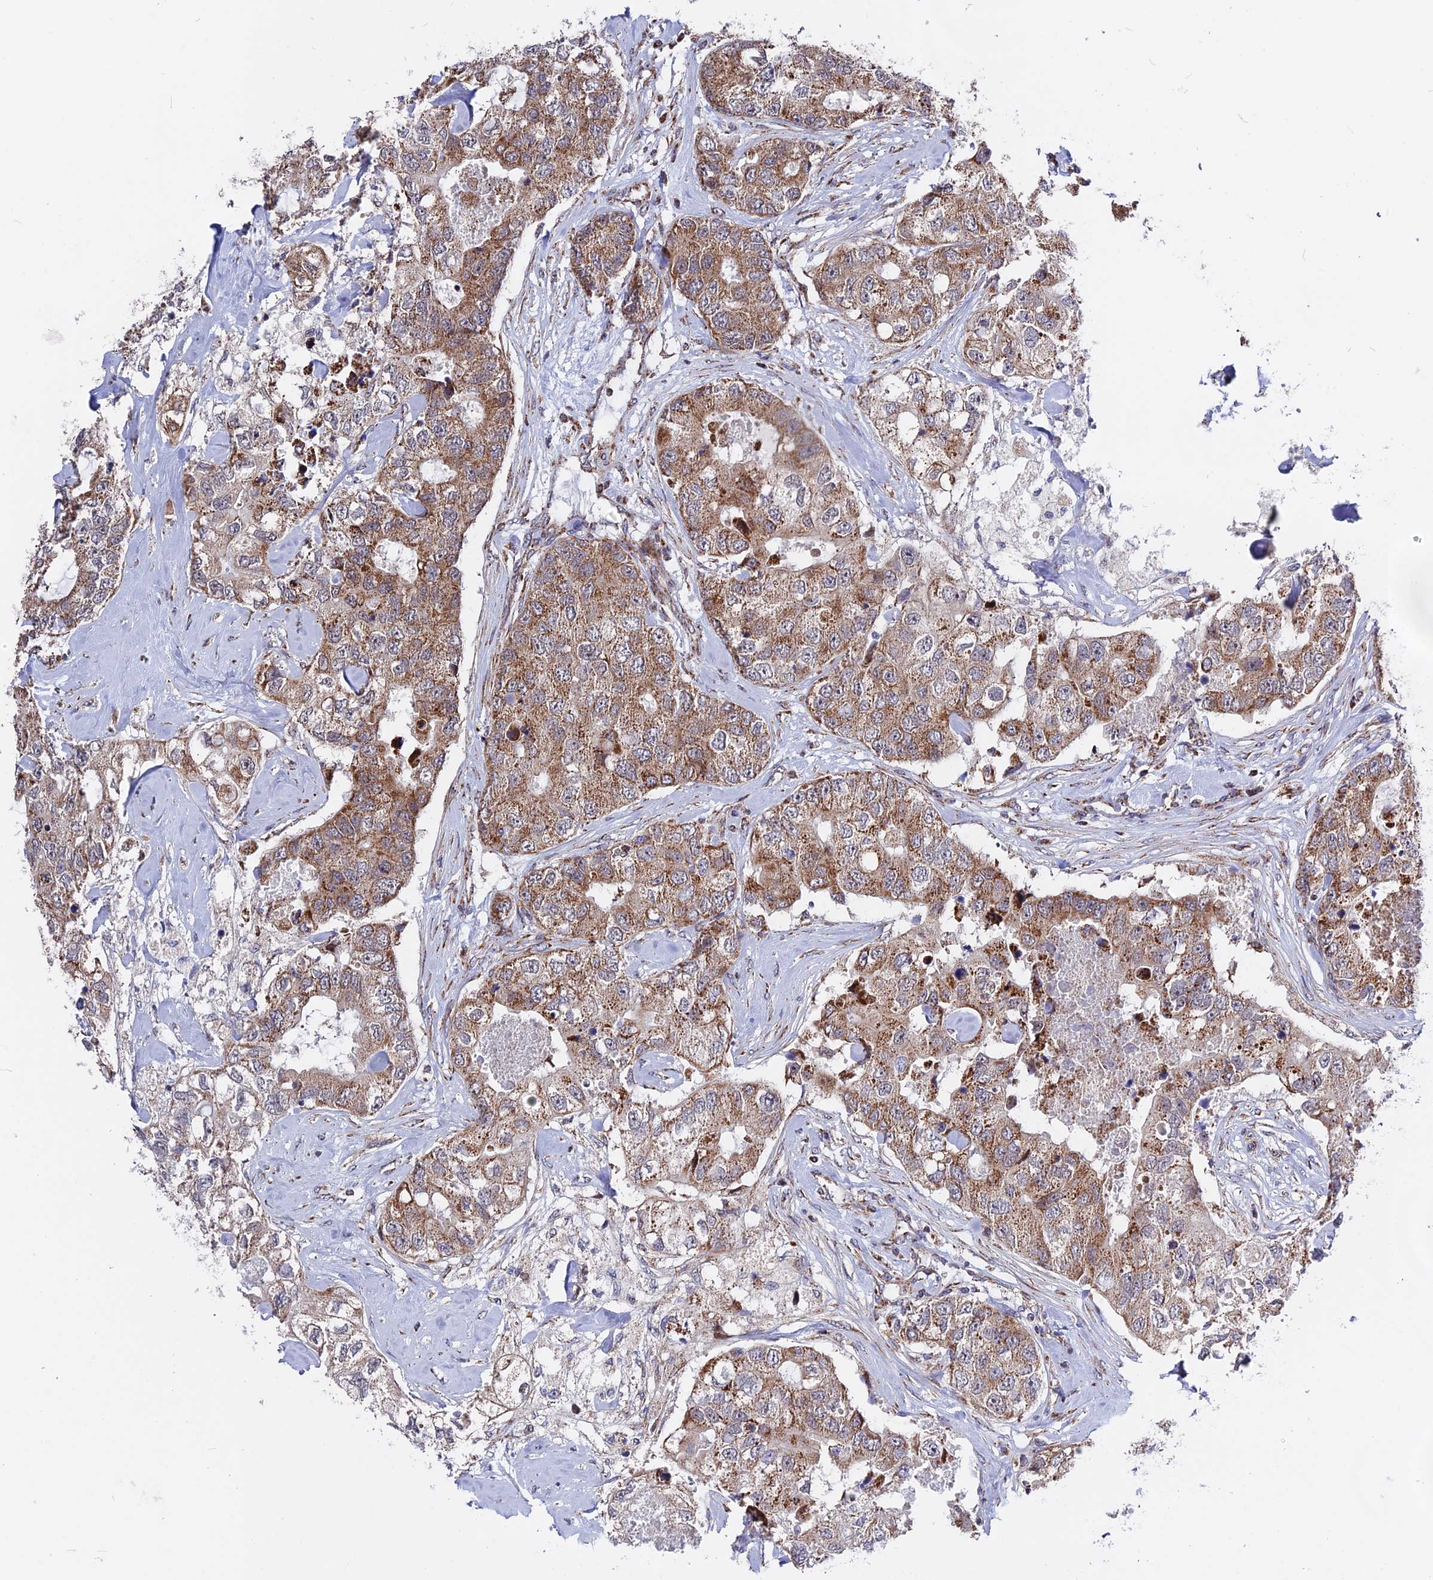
{"staining": {"intensity": "moderate", "quantity": ">75%", "location": "cytoplasmic/membranous"}, "tissue": "breast cancer", "cell_type": "Tumor cells", "image_type": "cancer", "snomed": [{"axis": "morphology", "description": "Duct carcinoma"}, {"axis": "topography", "description": "Breast"}], "caption": "Immunohistochemical staining of breast infiltrating ductal carcinoma reveals medium levels of moderate cytoplasmic/membranous positivity in about >75% of tumor cells.", "gene": "FAM174C", "patient": {"sex": "female", "age": 62}}